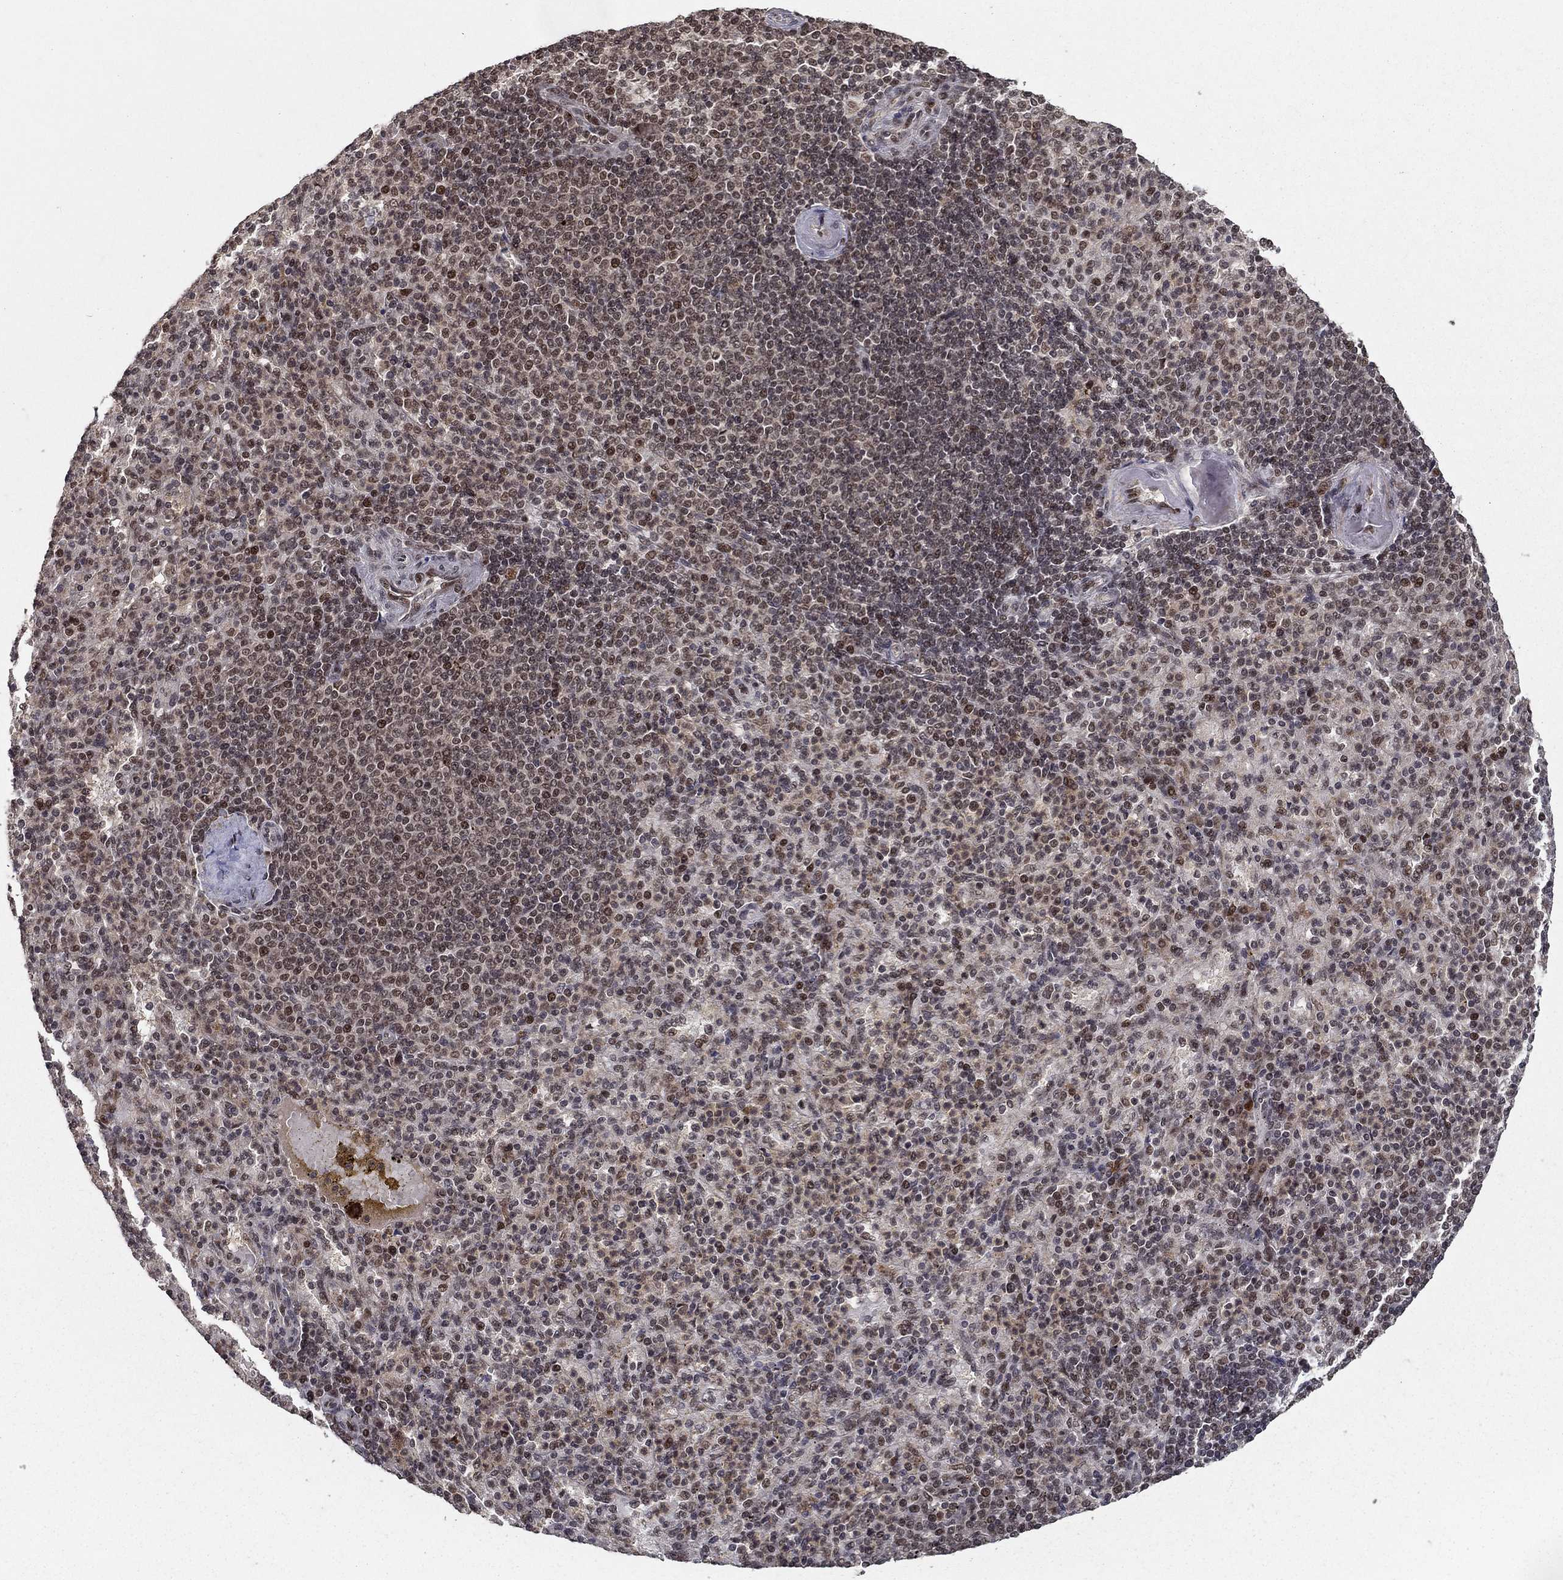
{"staining": {"intensity": "negative", "quantity": "none", "location": "none"}, "tissue": "spleen", "cell_type": "Cells in red pulp", "image_type": "normal", "snomed": [{"axis": "morphology", "description": "Normal tissue, NOS"}, {"axis": "topography", "description": "Spleen"}], "caption": "IHC of unremarkable human spleen displays no expression in cells in red pulp. (Stains: DAB IHC with hematoxylin counter stain, Microscopy: brightfield microscopy at high magnification).", "gene": "CDCA7L", "patient": {"sex": "female", "age": 74}}